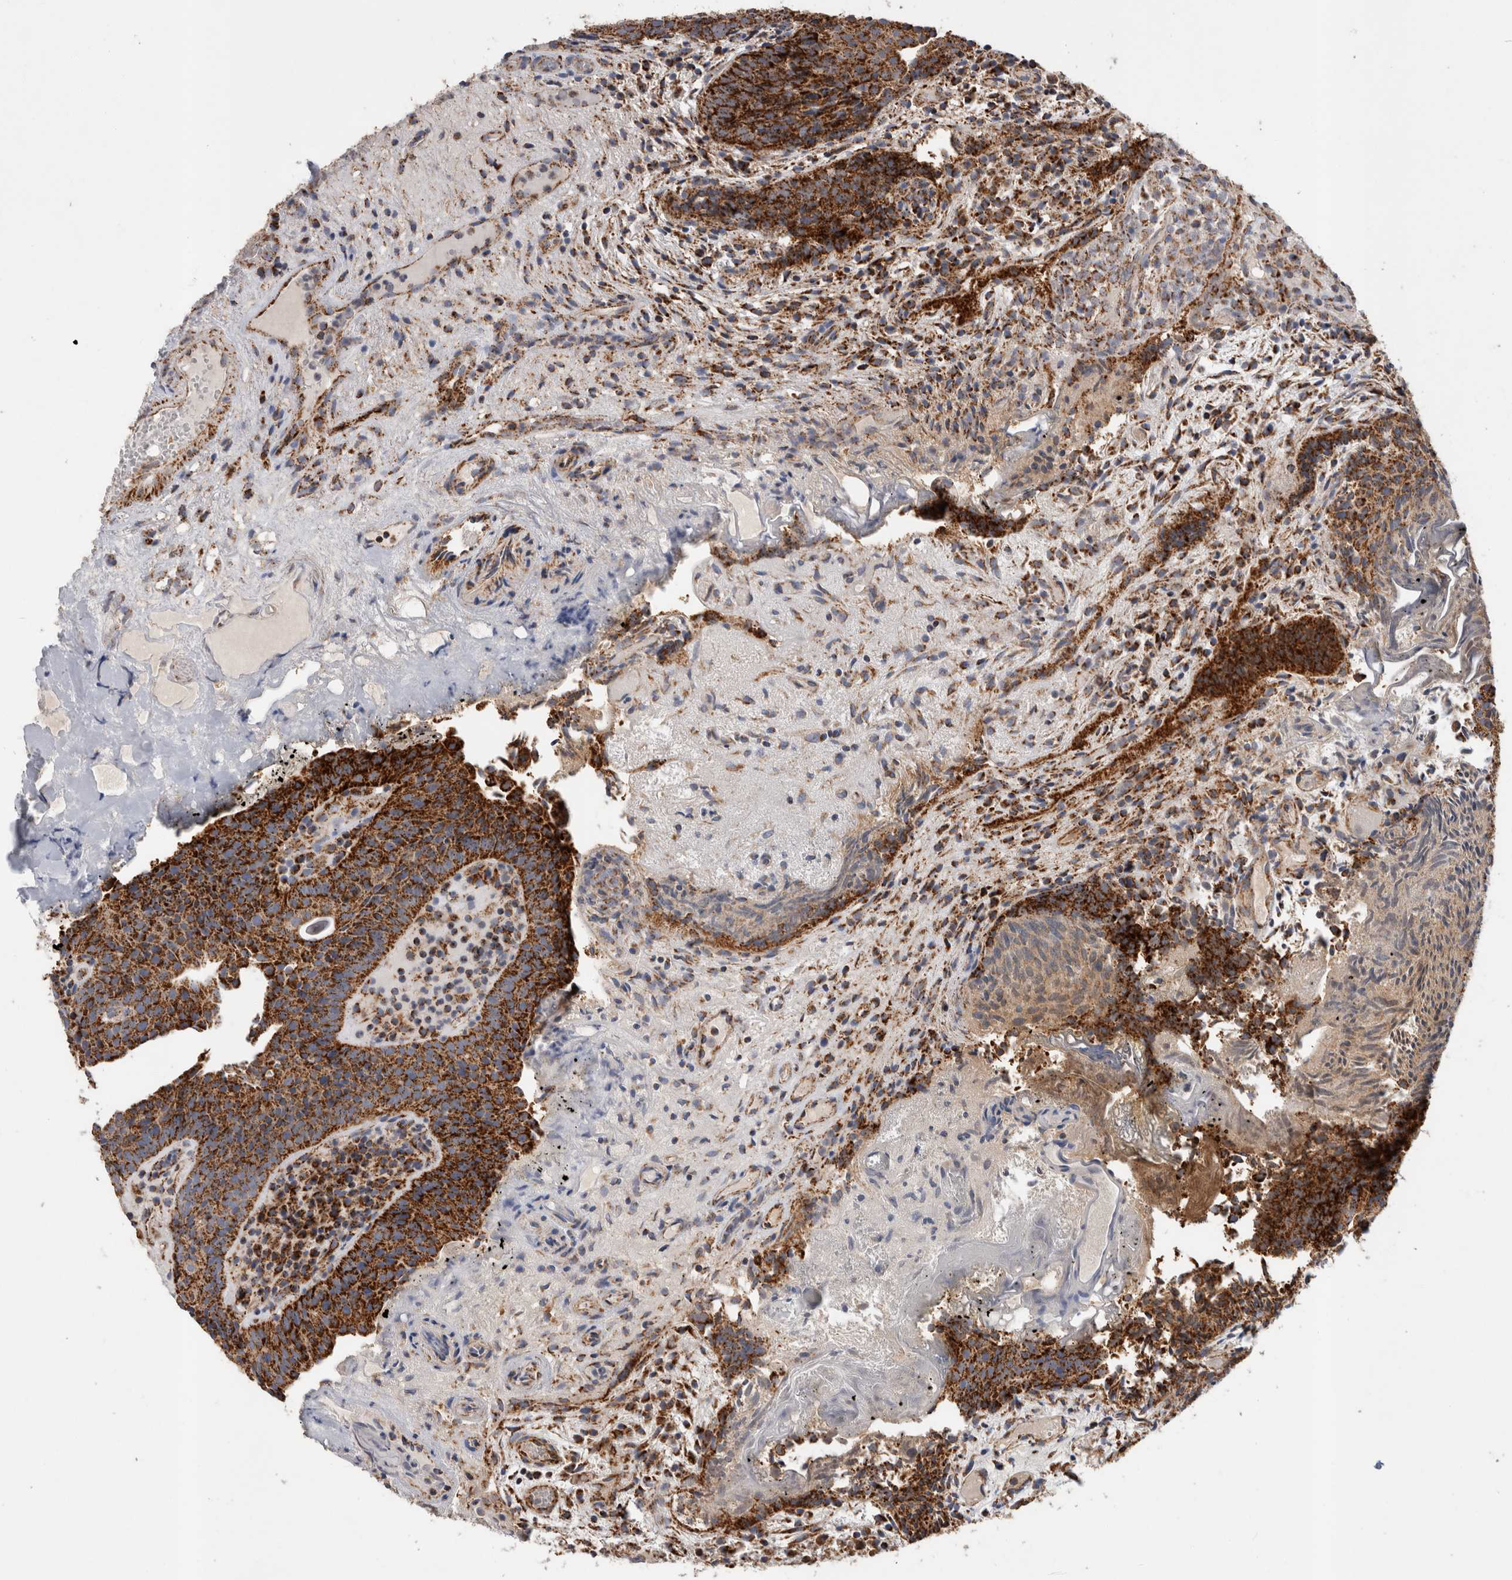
{"staining": {"intensity": "strong", "quantity": ">75%", "location": "cytoplasmic/membranous"}, "tissue": "urothelial cancer", "cell_type": "Tumor cells", "image_type": "cancer", "snomed": [{"axis": "morphology", "description": "Urothelial carcinoma, Low grade"}, {"axis": "topography", "description": "Urinary bladder"}], "caption": "Protein expression analysis of human urothelial carcinoma (low-grade) reveals strong cytoplasmic/membranous positivity in approximately >75% of tumor cells.", "gene": "IARS2", "patient": {"sex": "male", "age": 86}}